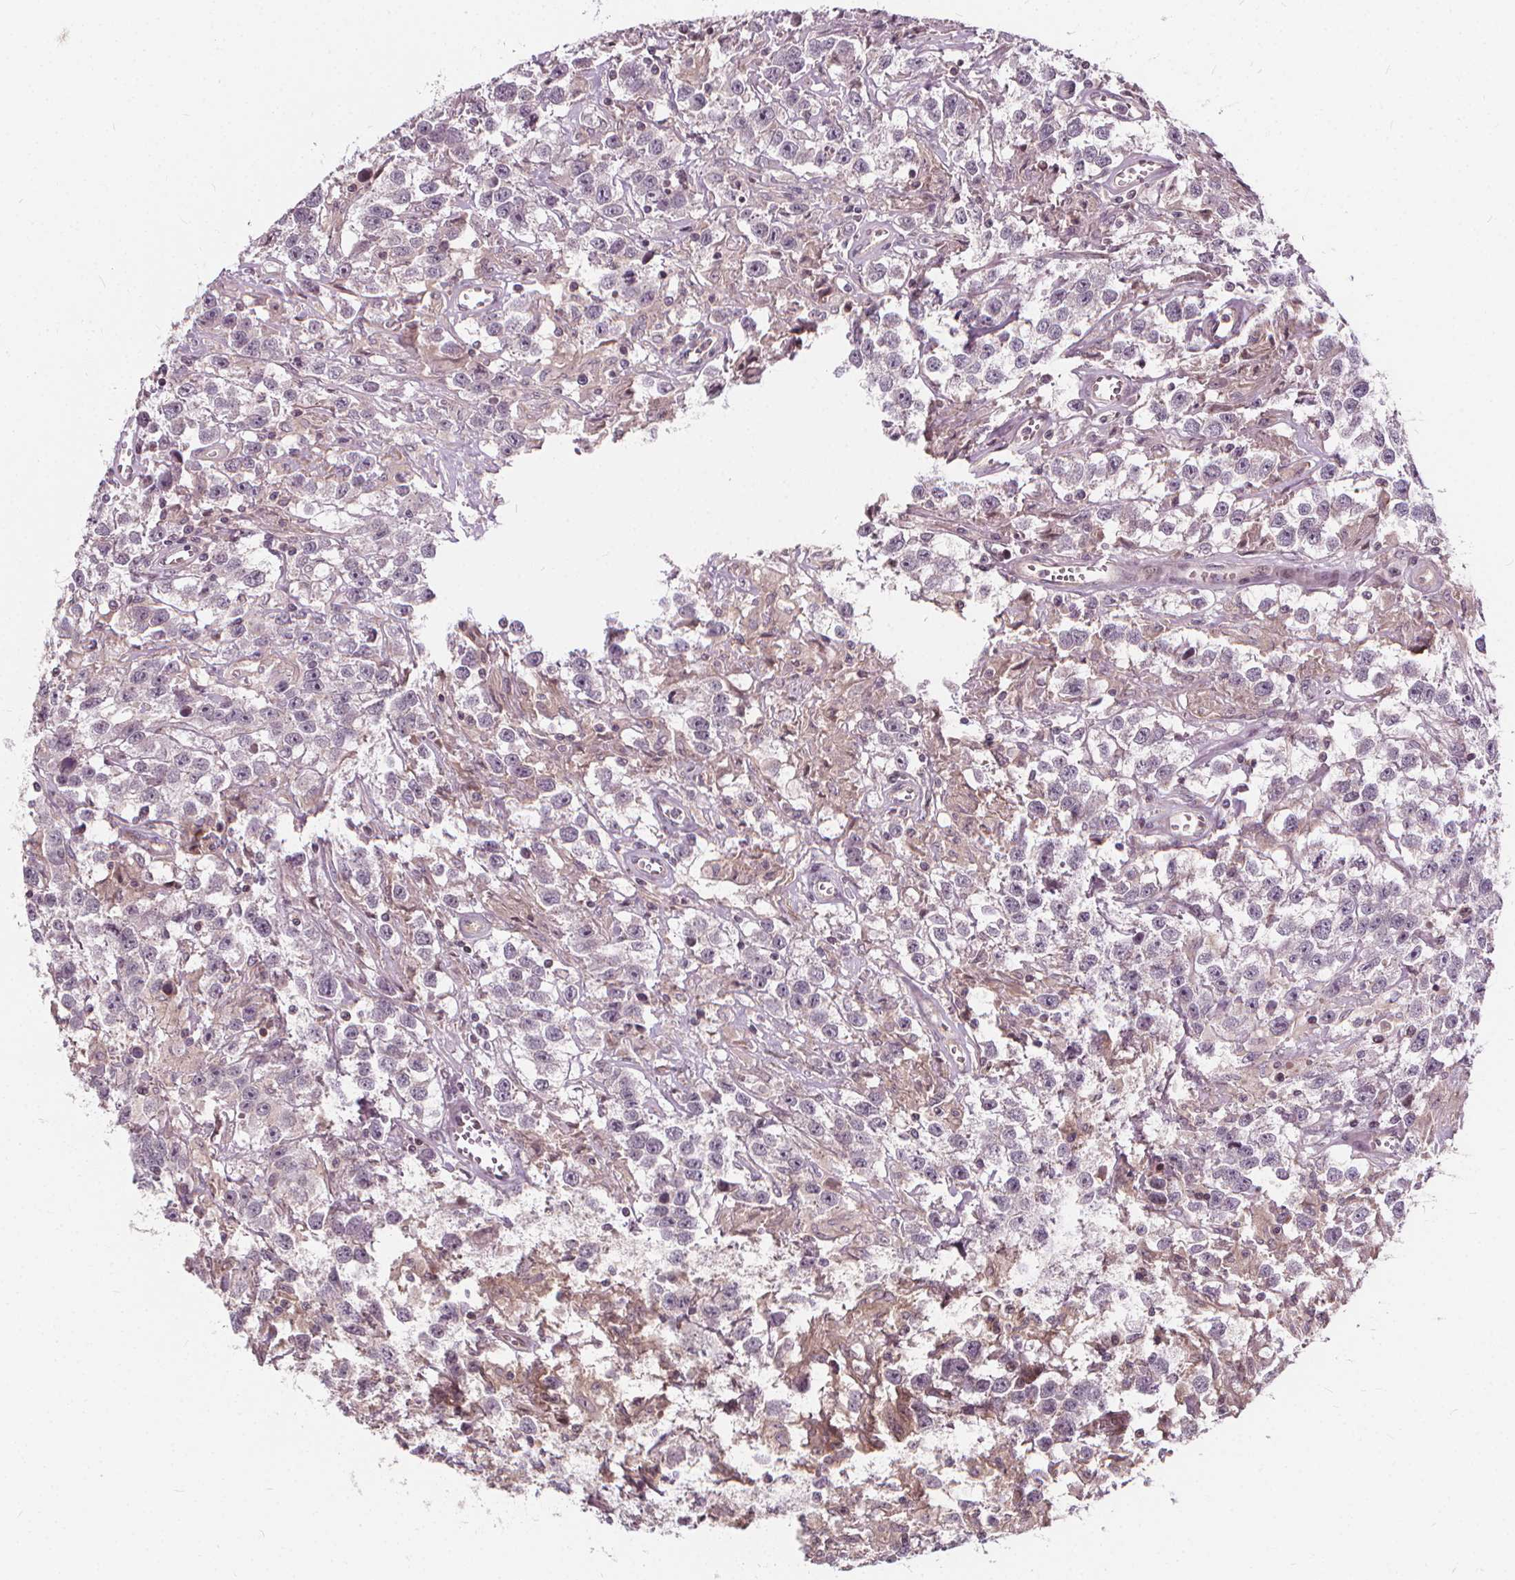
{"staining": {"intensity": "negative", "quantity": "none", "location": "none"}, "tissue": "testis cancer", "cell_type": "Tumor cells", "image_type": "cancer", "snomed": [{"axis": "morphology", "description": "Seminoma, NOS"}, {"axis": "topography", "description": "Testis"}], "caption": "DAB immunohistochemical staining of human seminoma (testis) shows no significant expression in tumor cells.", "gene": "INPP5E", "patient": {"sex": "male", "age": 43}}